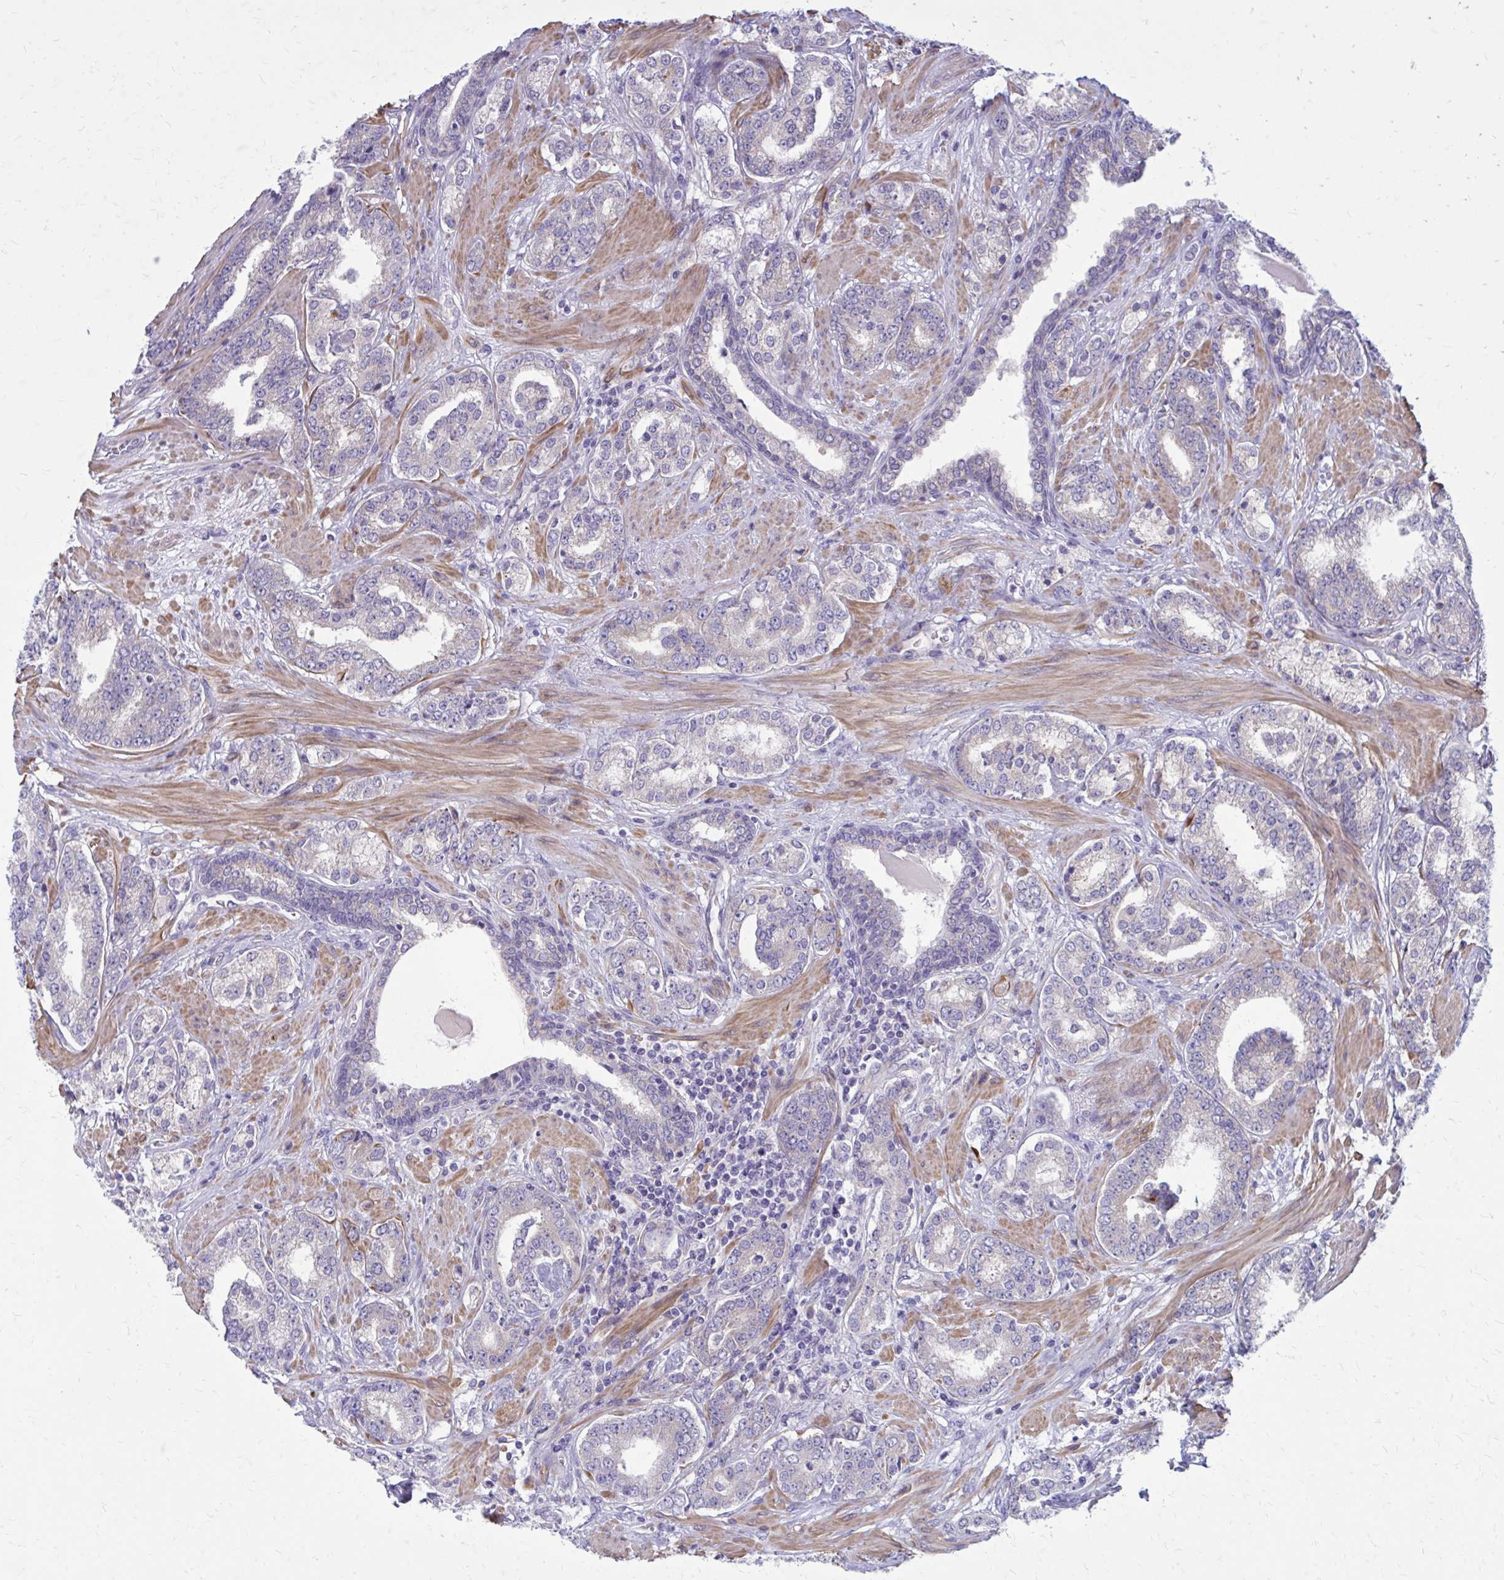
{"staining": {"intensity": "moderate", "quantity": "25%-75%", "location": "cytoplasmic/membranous"}, "tissue": "prostate cancer", "cell_type": "Tumor cells", "image_type": "cancer", "snomed": [{"axis": "morphology", "description": "Adenocarcinoma, High grade"}, {"axis": "topography", "description": "Prostate"}], "caption": "A micrograph of human adenocarcinoma (high-grade) (prostate) stained for a protein shows moderate cytoplasmic/membranous brown staining in tumor cells.", "gene": "GIGYF2", "patient": {"sex": "male", "age": 62}}